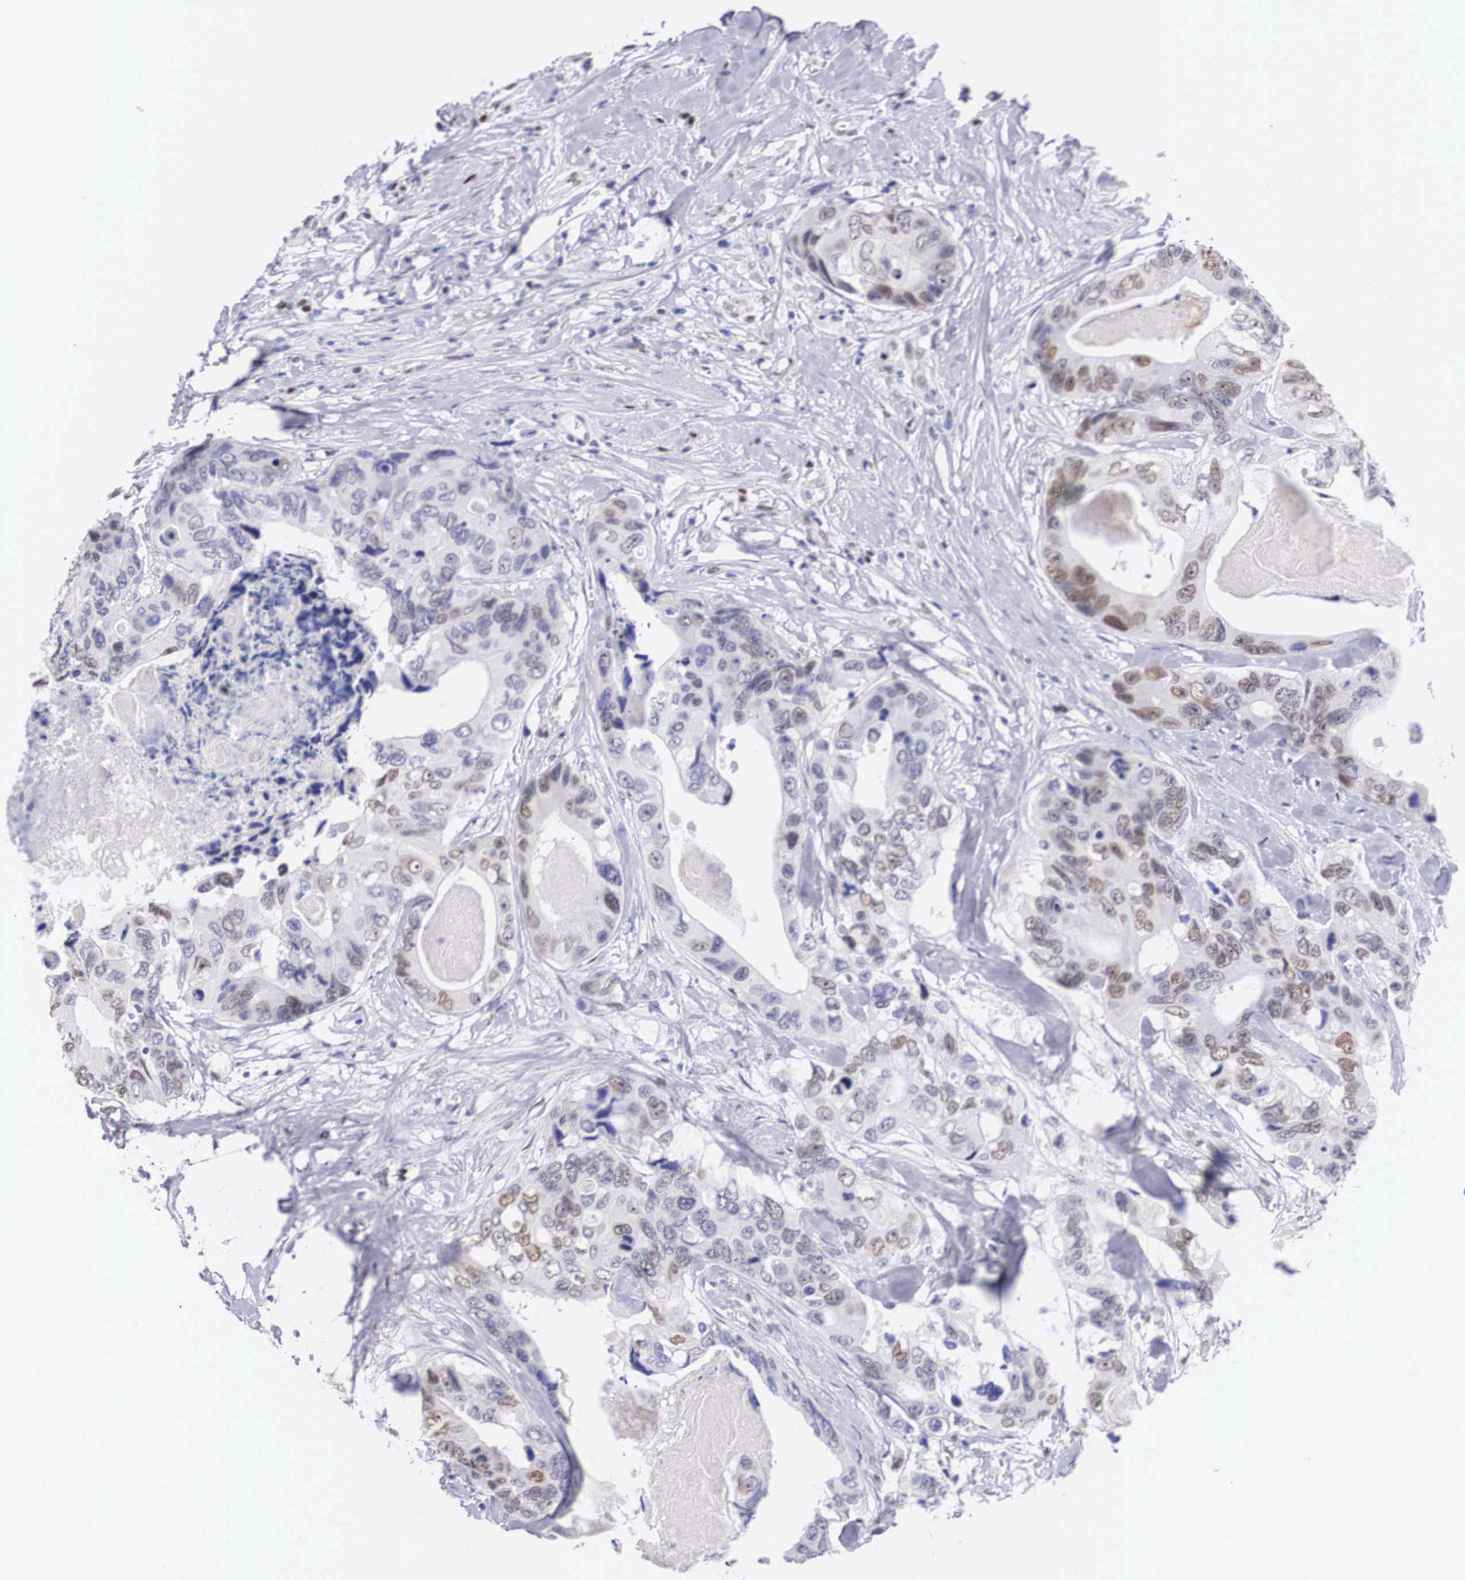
{"staining": {"intensity": "weak", "quantity": "<25%", "location": "nuclear"}, "tissue": "colorectal cancer", "cell_type": "Tumor cells", "image_type": "cancer", "snomed": [{"axis": "morphology", "description": "Adenocarcinoma, NOS"}, {"axis": "topography", "description": "Colon"}], "caption": "High power microscopy histopathology image of an immunohistochemistry micrograph of colorectal cancer, revealing no significant staining in tumor cells.", "gene": "HMGN5", "patient": {"sex": "female", "age": 86}}